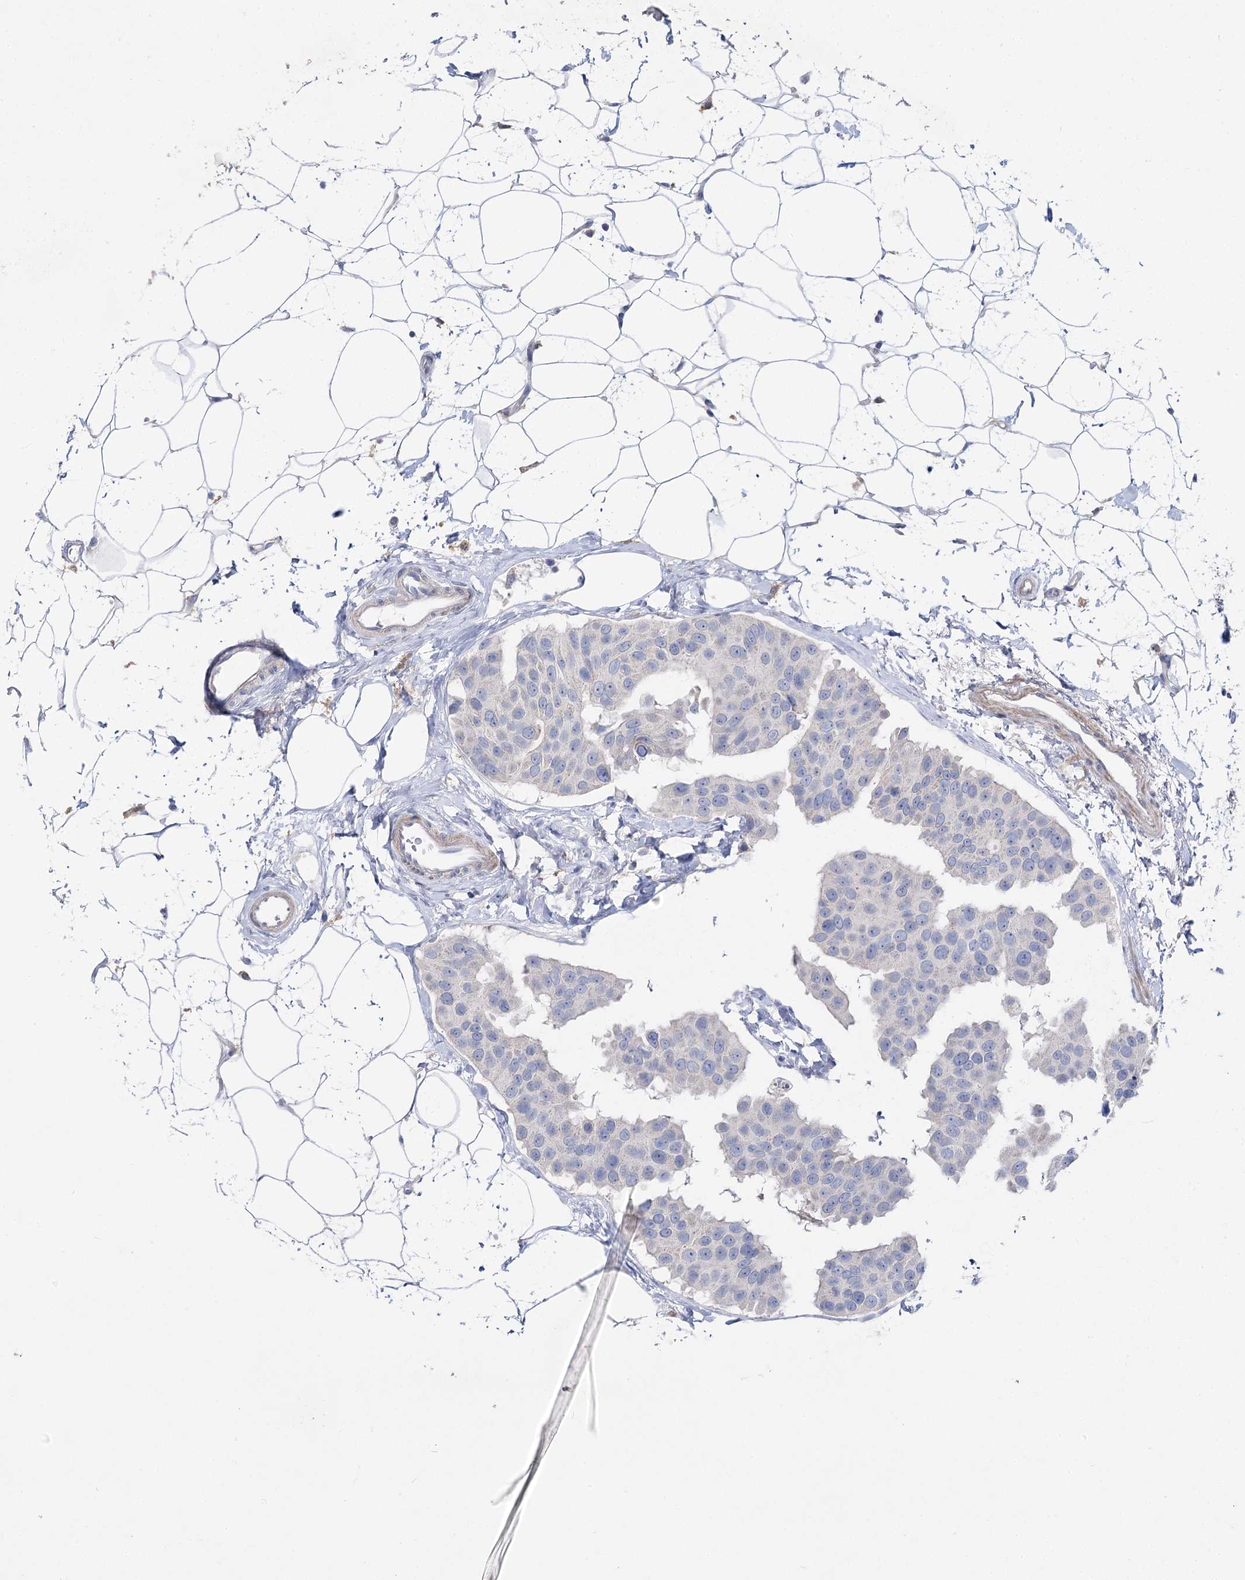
{"staining": {"intensity": "negative", "quantity": "none", "location": "none"}, "tissue": "breast cancer", "cell_type": "Tumor cells", "image_type": "cancer", "snomed": [{"axis": "morphology", "description": "Normal tissue, NOS"}, {"axis": "morphology", "description": "Duct carcinoma"}, {"axis": "topography", "description": "Breast"}], "caption": "The photomicrograph demonstrates no staining of tumor cells in invasive ductal carcinoma (breast).", "gene": "NRAP", "patient": {"sex": "female", "age": 39}}